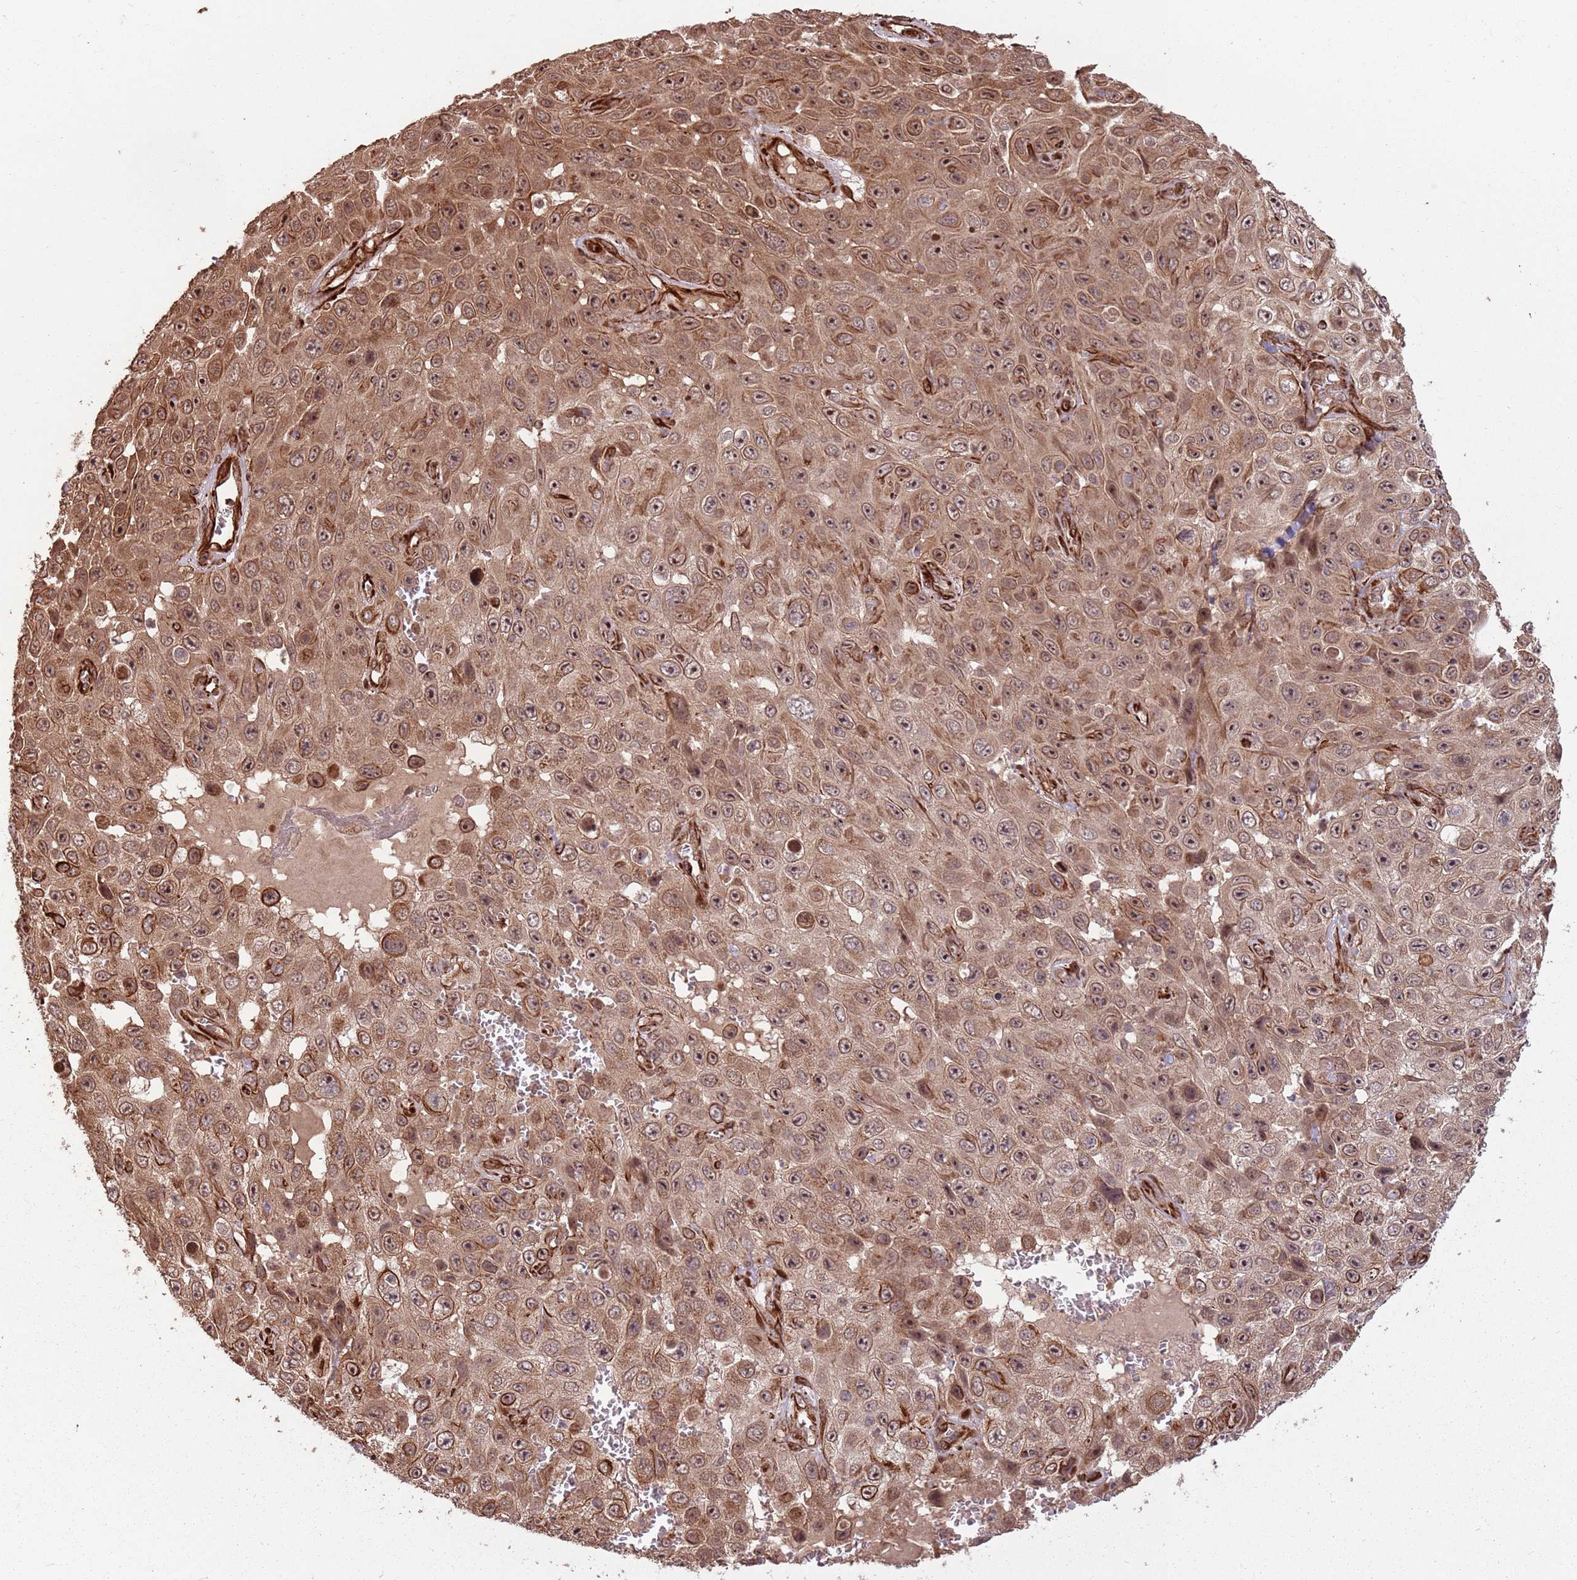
{"staining": {"intensity": "strong", "quantity": ">75%", "location": "cytoplasmic/membranous,nuclear"}, "tissue": "skin cancer", "cell_type": "Tumor cells", "image_type": "cancer", "snomed": [{"axis": "morphology", "description": "Squamous cell carcinoma, NOS"}, {"axis": "topography", "description": "Skin"}], "caption": "A micrograph of human skin cancer stained for a protein exhibits strong cytoplasmic/membranous and nuclear brown staining in tumor cells. (Brightfield microscopy of DAB IHC at high magnification).", "gene": "ADAMTS3", "patient": {"sex": "male", "age": 82}}